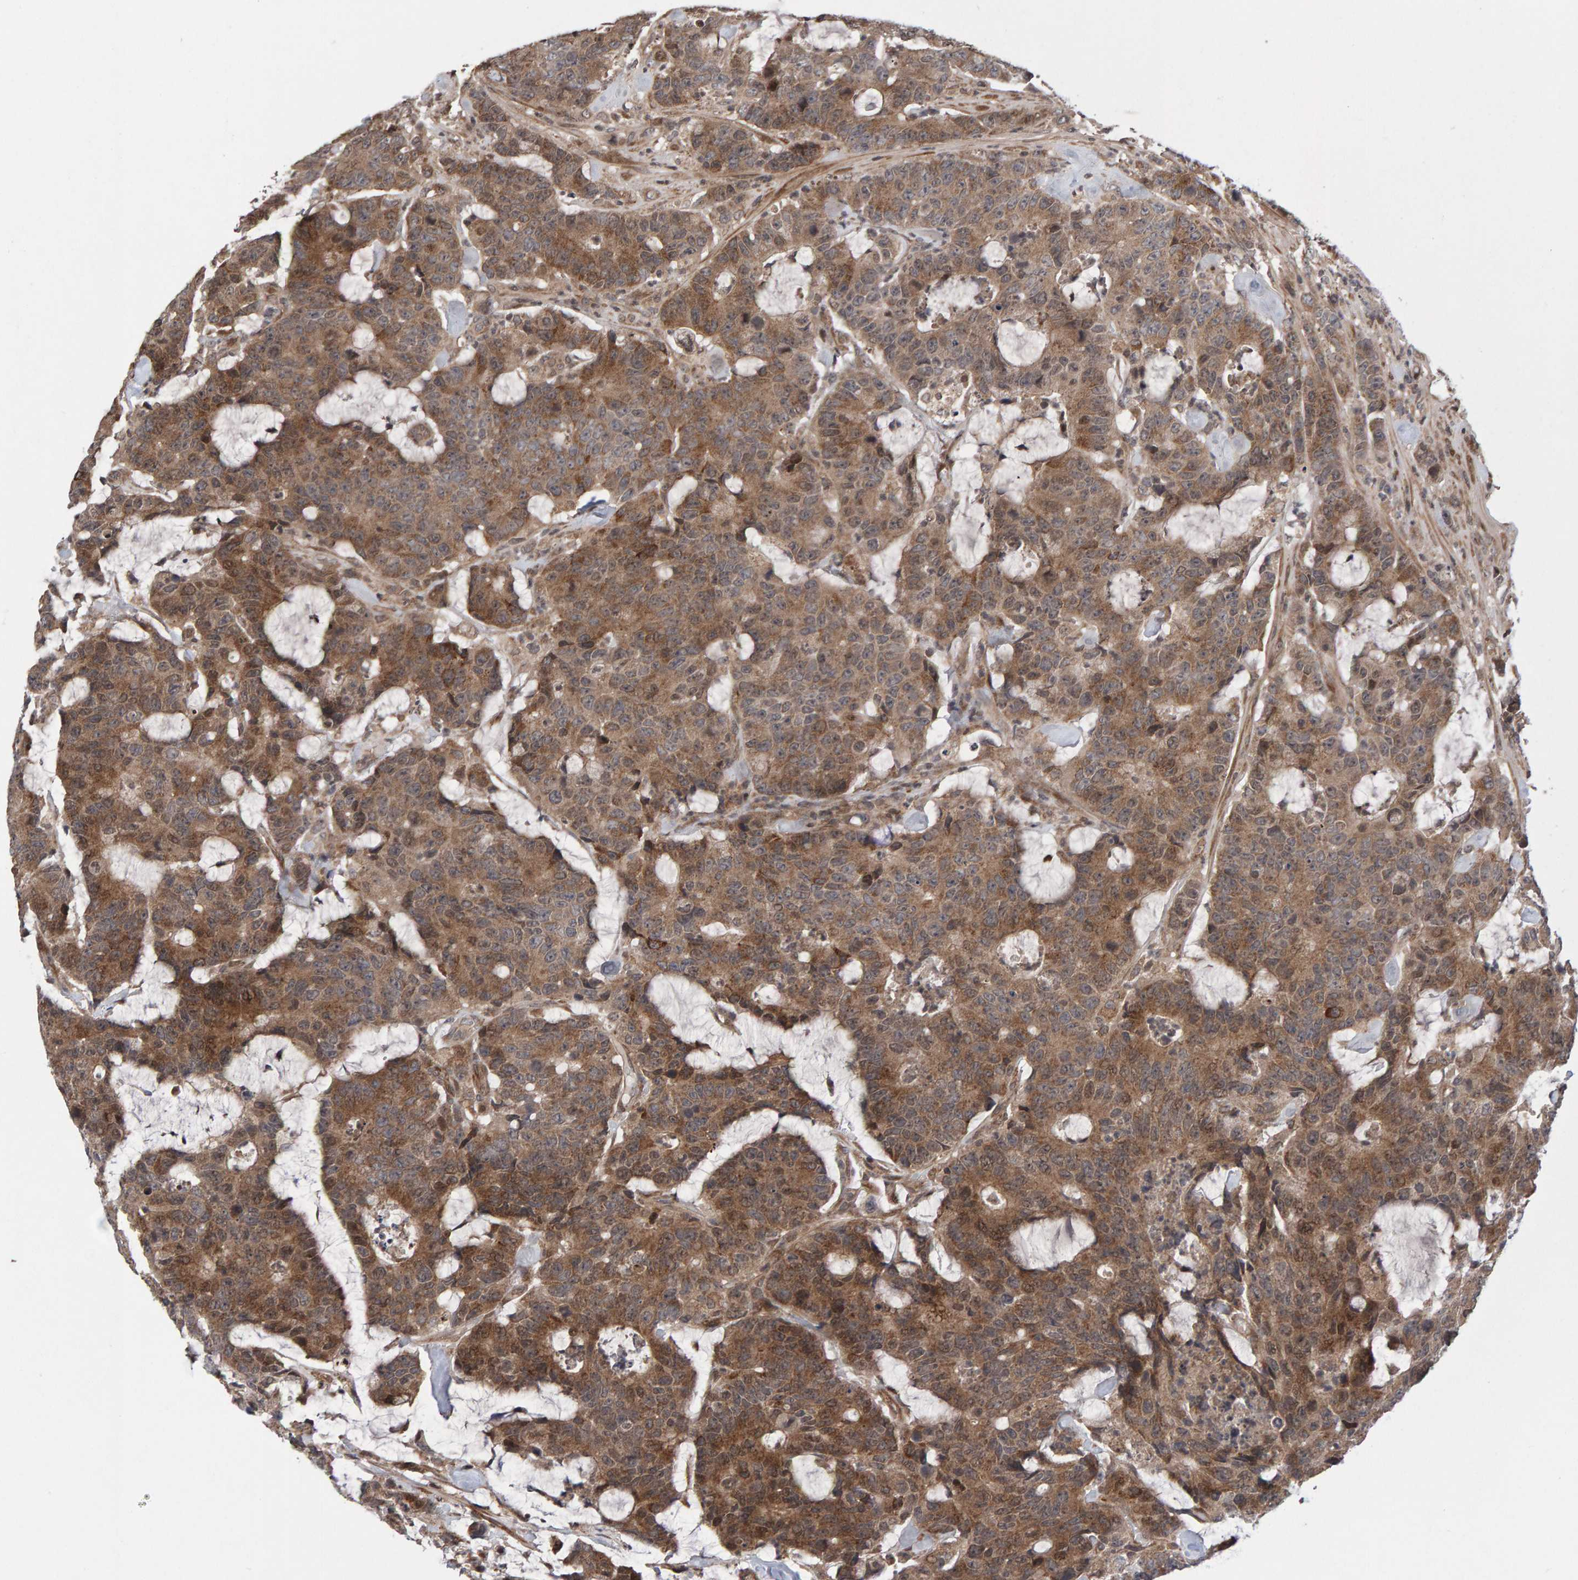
{"staining": {"intensity": "moderate", "quantity": ">75%", "location": "cytoplasmic/membranous"}, "tissue": "colorectal cancer", "cell_type": "Tumor cells", "image_type": "cancer", "snomed": [{"axis": "morphology", "description": "Adenocarcinoma, NOS"}, {"axis": "topography", "description": "Colon"}], "caption": "This is an image of immunohistochemistry staining of colorectal cancer (adenocarcinoma), which shows moderate staining in the cytoplasmic/membranous of tumor cells.", "gene": "PECR", "patient": {"sex": "female", "age": 86}}